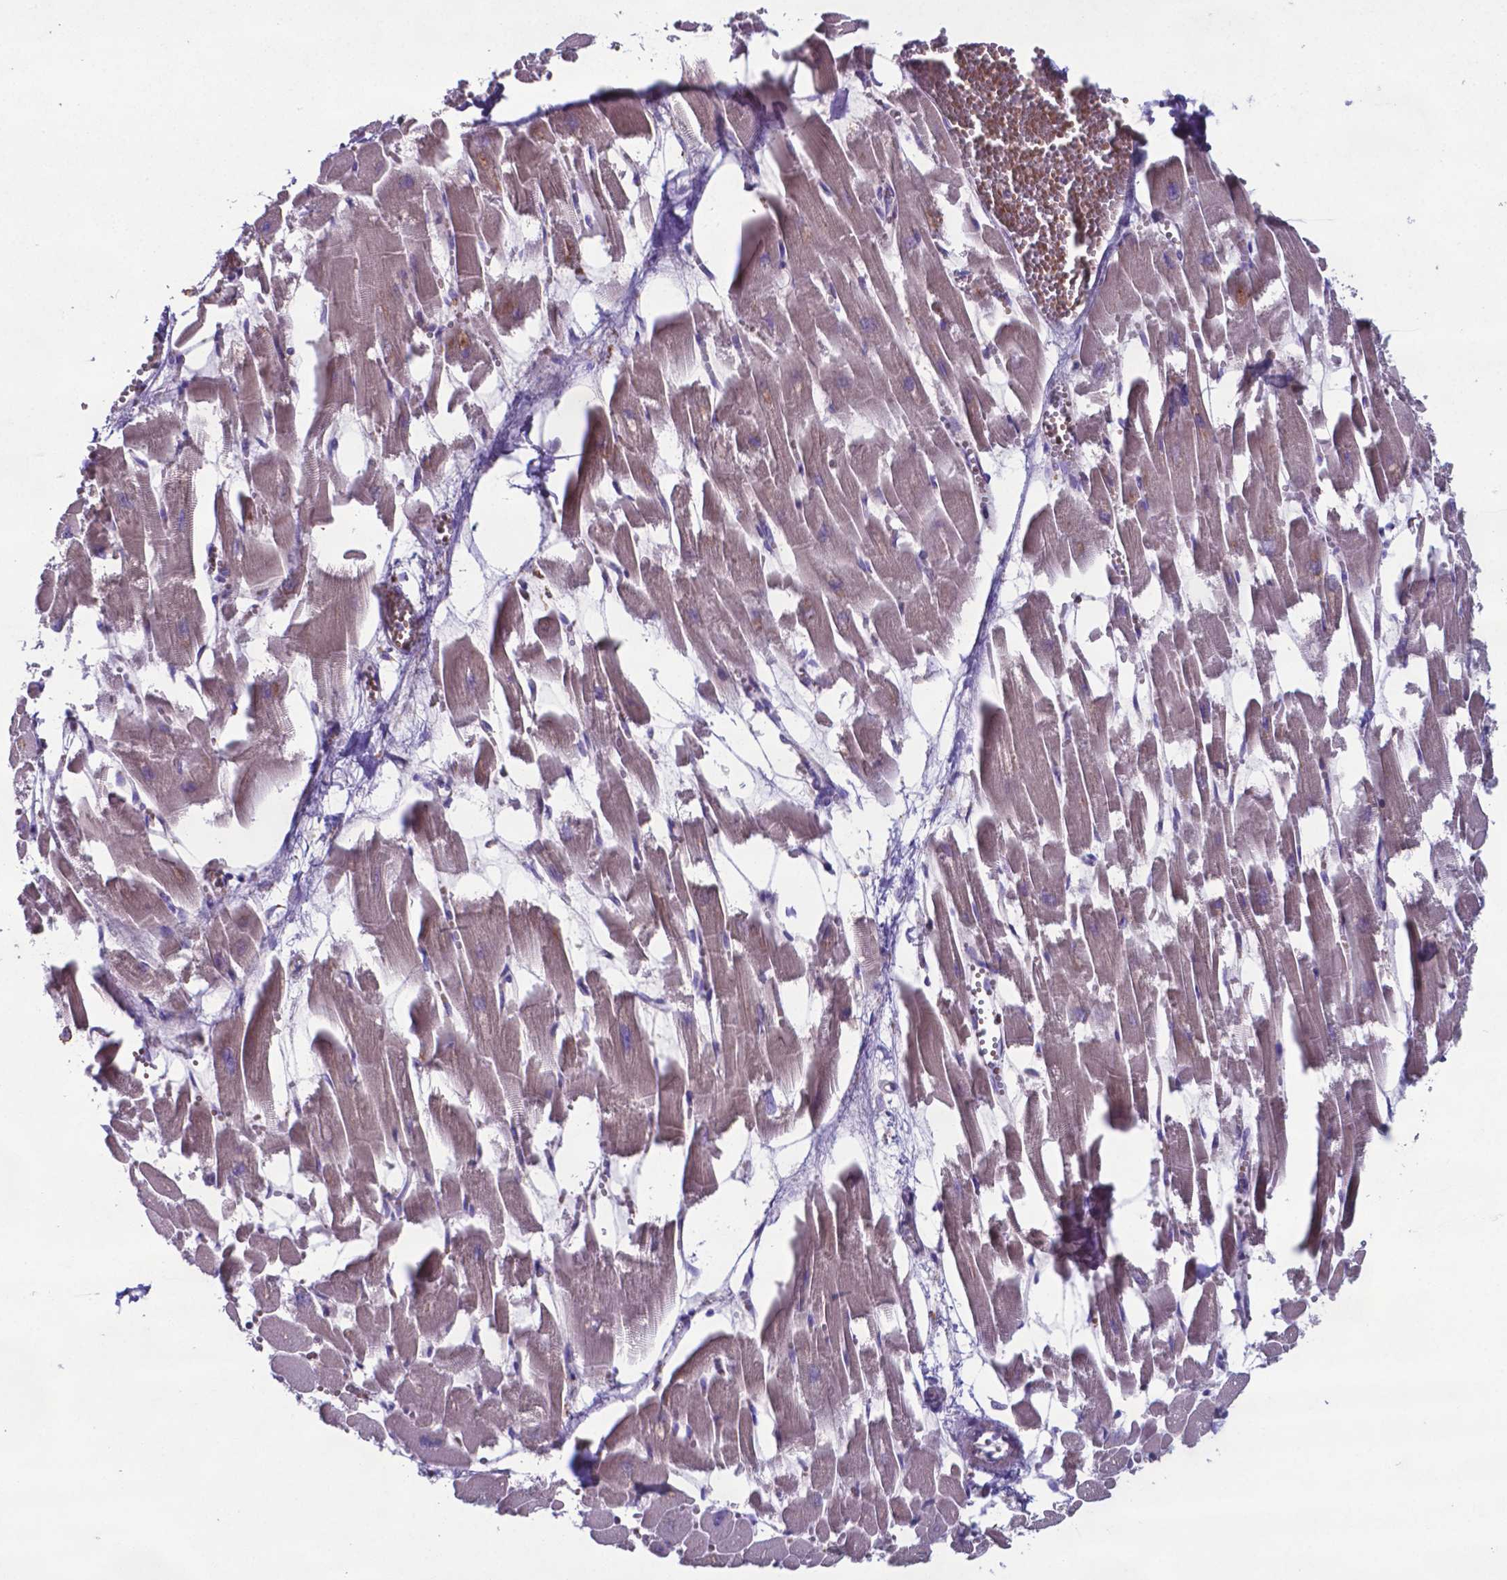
{"staining": {"intensity": "weak", "quantity": "25%-75%", "location": "cytoplasmic/membranous"}, "tissue": "heart muscle", "cell_type": "Cardiomyocytes", "image_type": "normal", "snomed": [{"axis": "morphology", "description": "Normal tissue, NOS"}, {"axis": "topography", "description": "Heart"}], "caption": "Immunohistochemical staining of unremarkable heart muscle shows weak cytoplasmic/membranous protein expression in approximately 25%-75% of cardiomyocytes.", "gene": "TYRO3", "patient": {"sex": "female", "age": 52}}